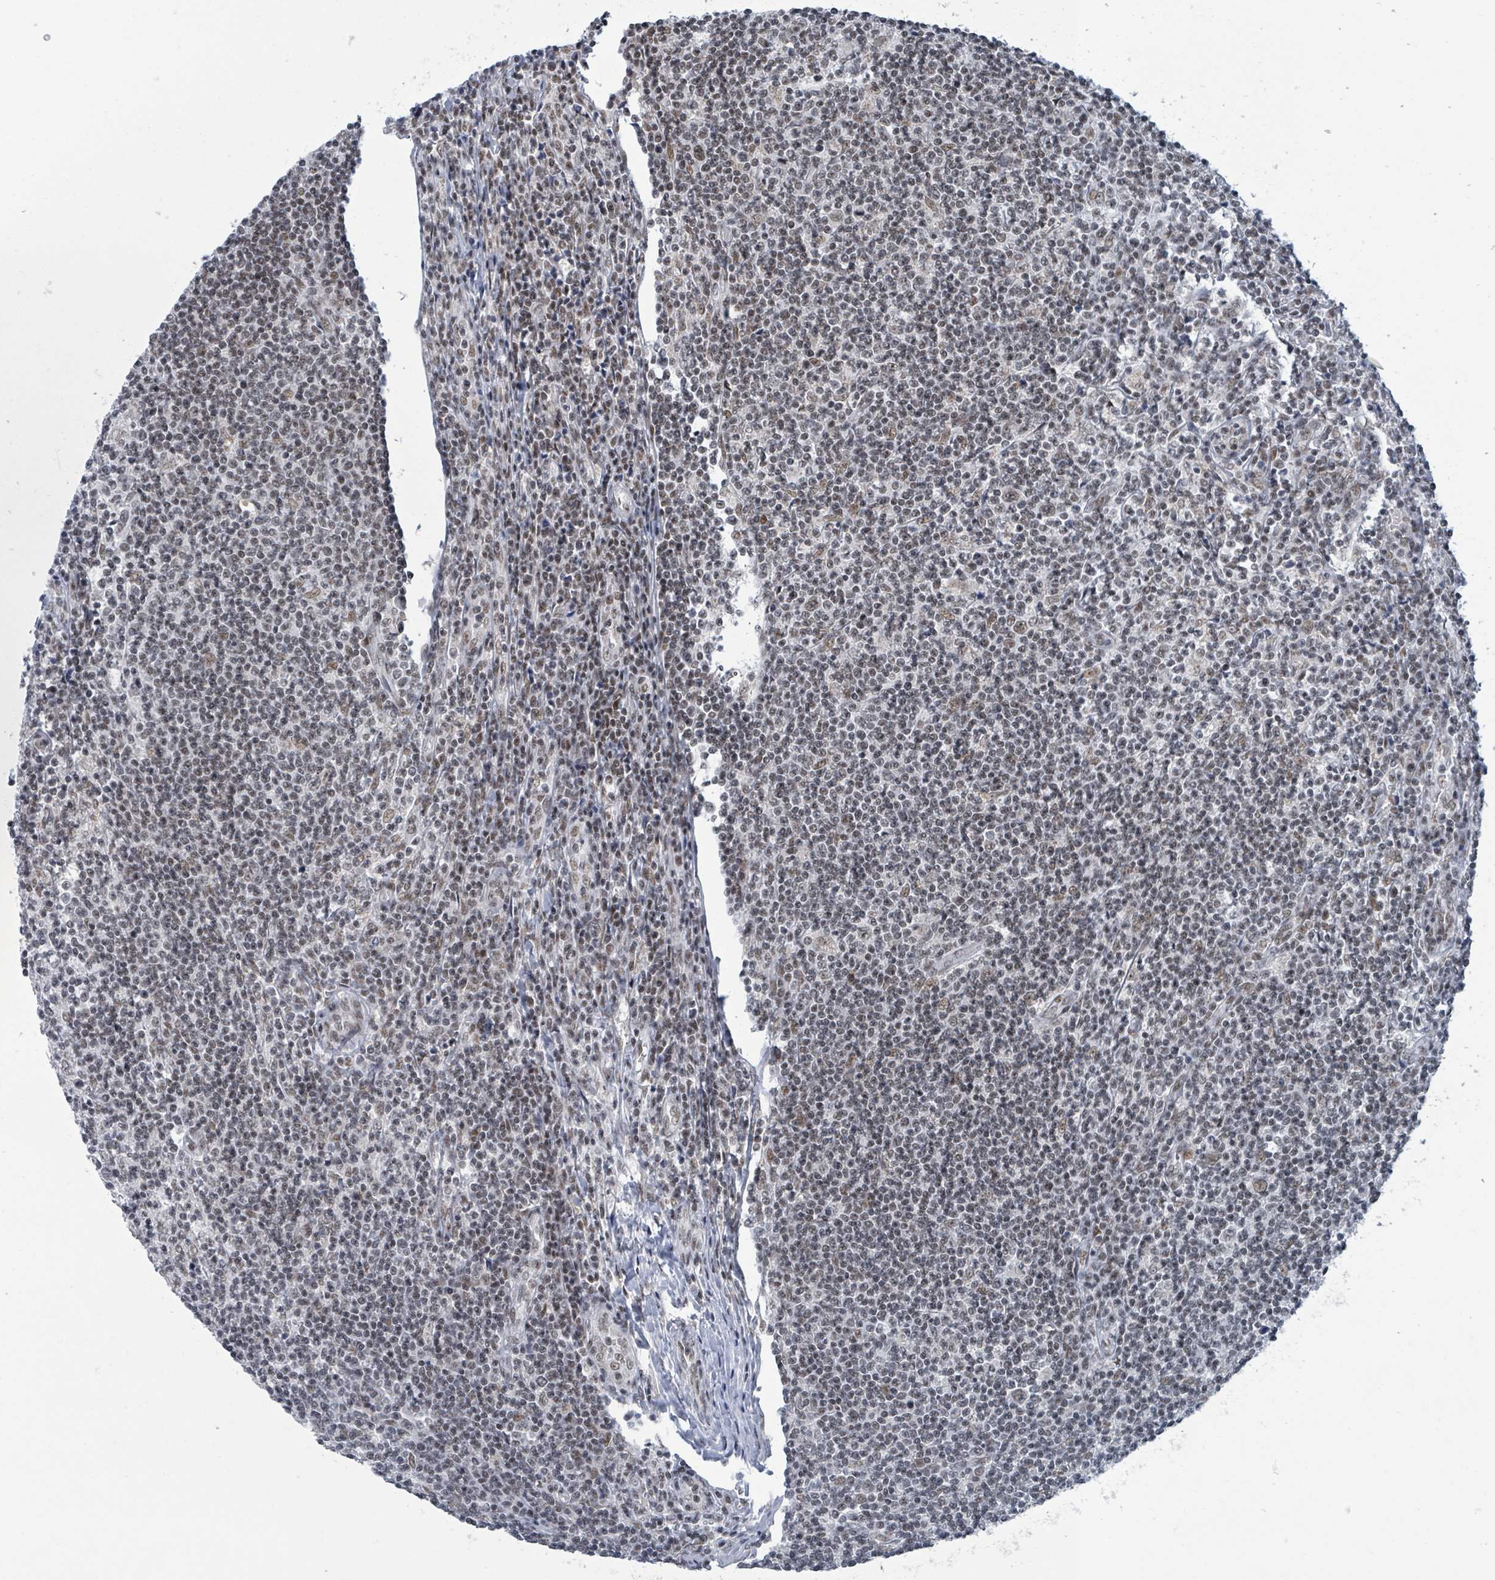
{"staining": {"intensity": "weak", "quantity": "25%-75%", "location": "nuclear"}, "tissue": "lymphoma", "cell_type": "Tumor cells", "image_type": "cancer", "snomed": [{"axis": "morphology", "description": "Hodgkin's disease, NOS"}, {"axis": "topography", "description": "Lymph node"}], "caption": "The immunohistochemical stain shows weak nuclear staining in tumor cells of lymphoma tissue.", "gene": "BANP", "patient": {"sex": "male", "age": 83}}